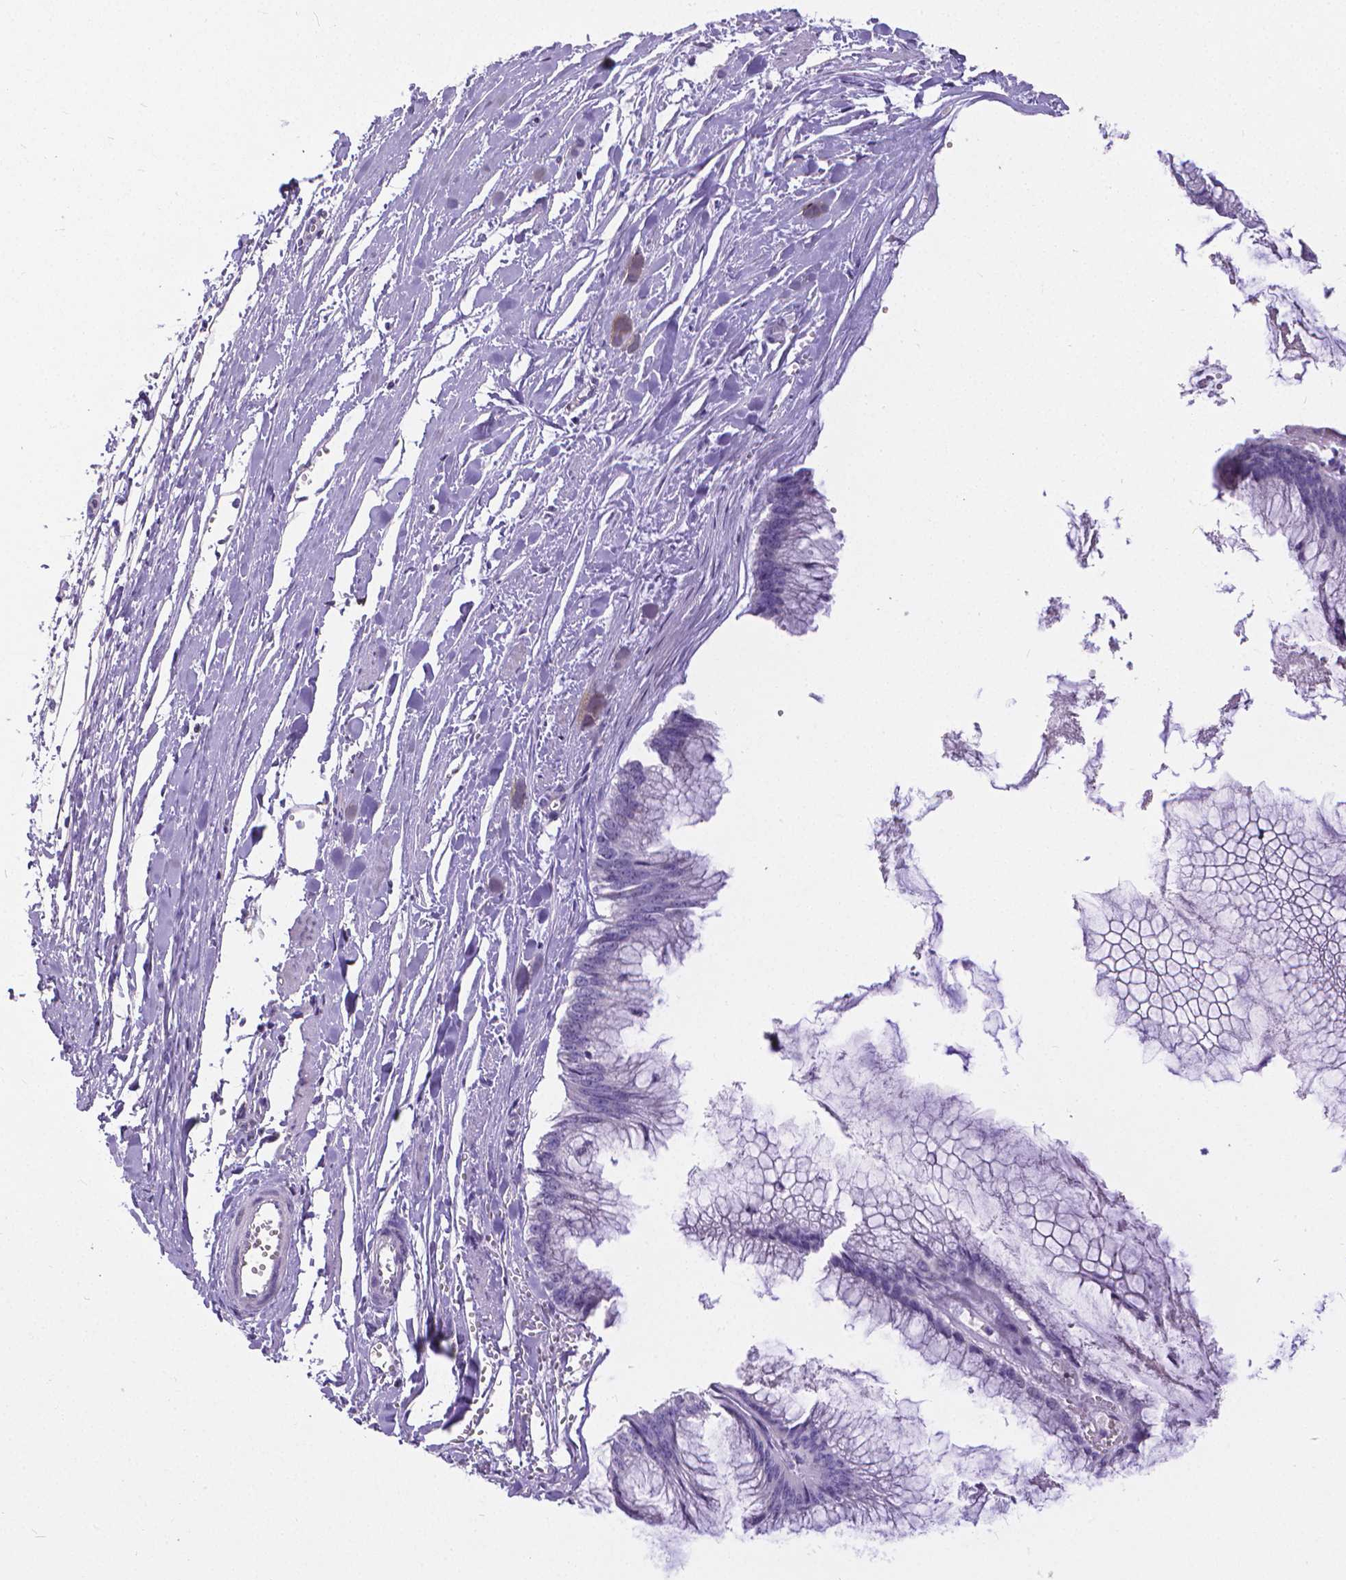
{"staining": {"intensity": "negative", "quantity": "none", "location": "none"}, "tissue": "ovarian cancer", "cell_type": "Tumor cells", "image_type": "cancer", "snomed": [{"axis": "morphology", "description": "Cystadenocarcinoma, mucinous, NOS"}, {"axis": "topography", "description": "Ovary"}], "caption": "DAB (3,3'-diaminobenzidine) immunohistochemical staining of human ovarian mucinous cystadenocarcinoma reveals no significant positivity in tumor cells. (Immunohistochemistry, brightfield microscopy, high magnification).", "gene": "CD4", "patient": {"sex": "female", "age": 44}}